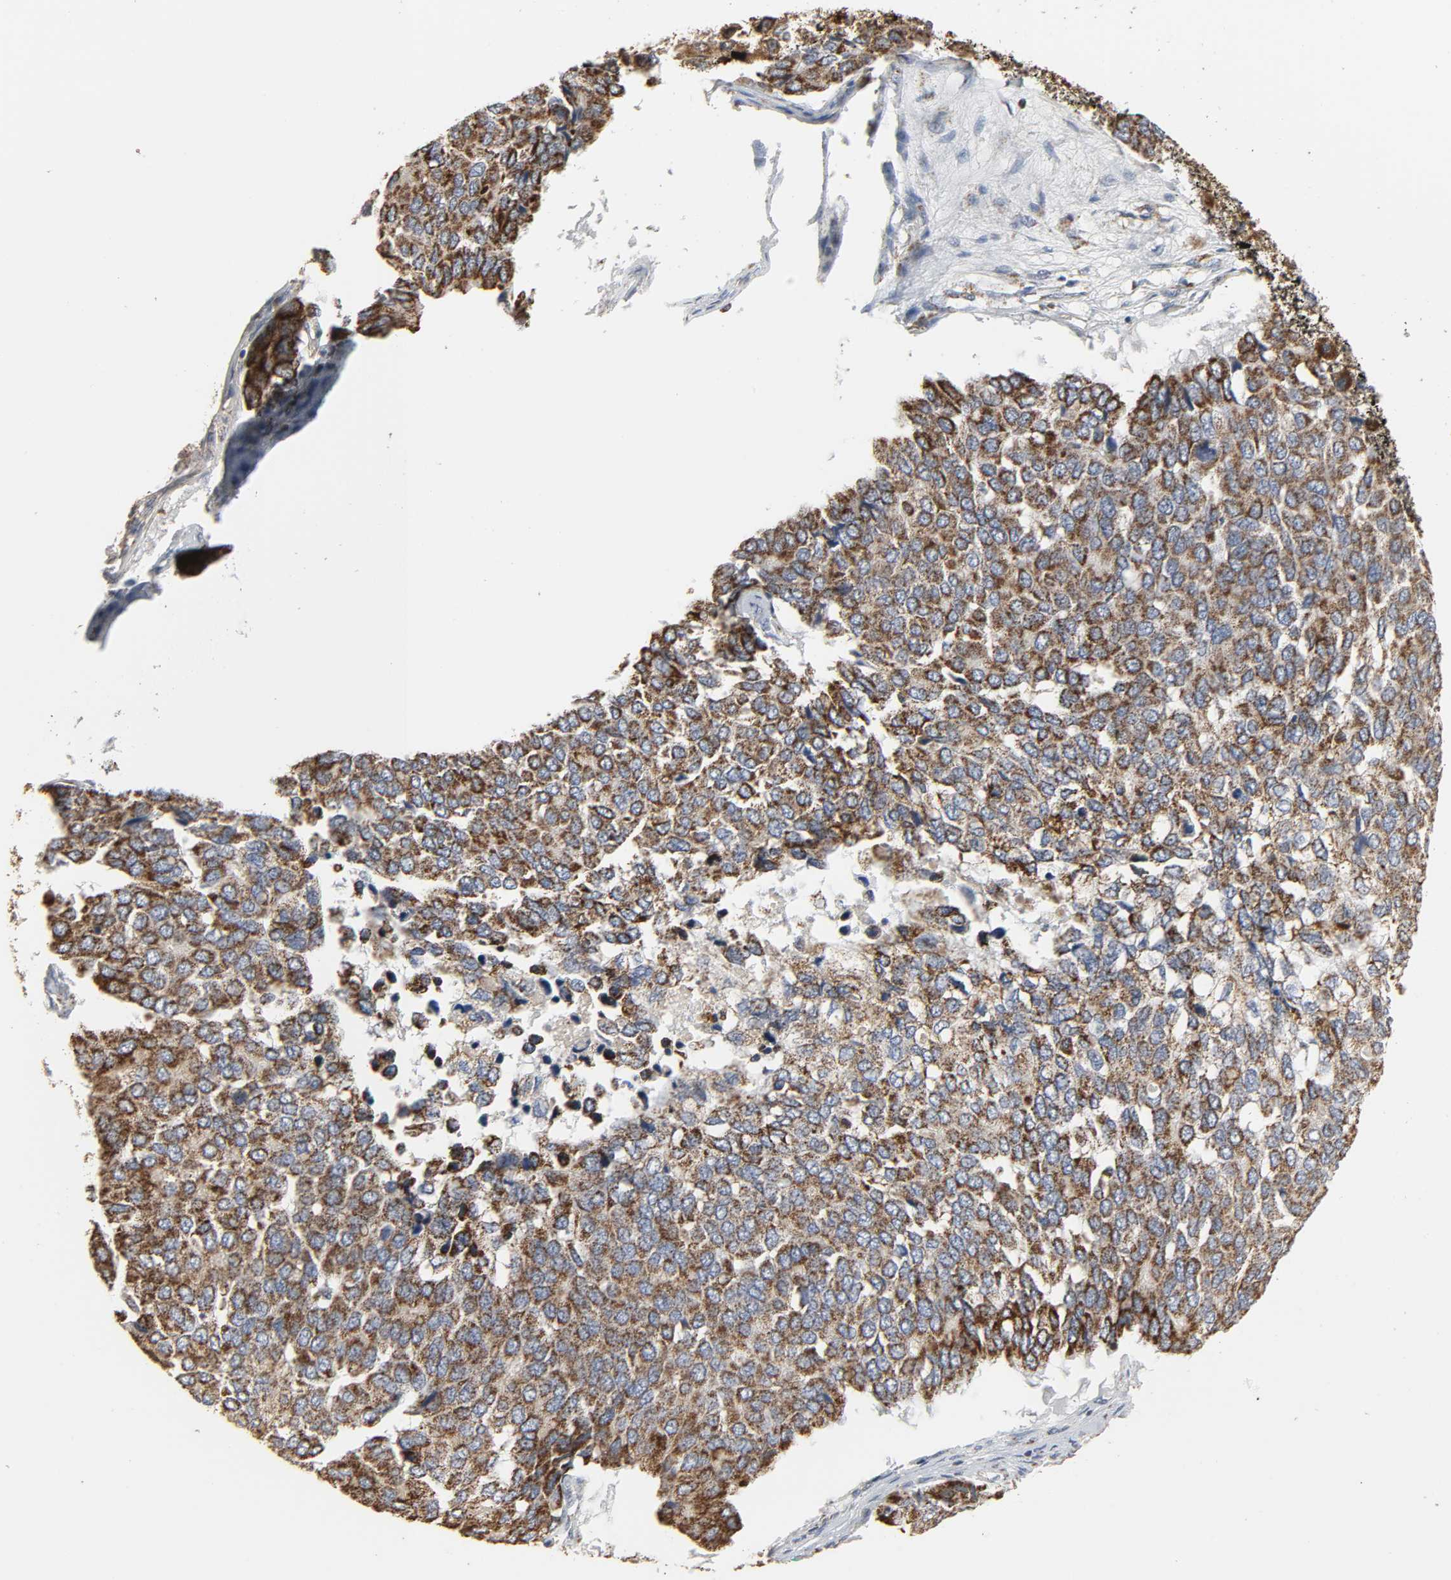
{"staining": {"intensity": "moderate", "quantity": ">75%", "location": "cytoplasmic/membranous"}, "tissue": "pancreatic cancer", "cell_type": "Tumor cells", "image_type": "cancer", "snomed": [{"axis": "morphology", "description": "Adenocarcinoma, NOS"}, {"axis": "topography", "description": "Pancreas"}], "caption": "Immunohistochemistry photomicrograph of human adenocarcinoma (pancreatic) stained for a protein (brown), which exhibits medium levels of moderate cytoplasmic/membranous positivity in approximately >75% of tumor cells.", "gene": "ACAT1", "patient": {"sex": "male", "age": 50}}